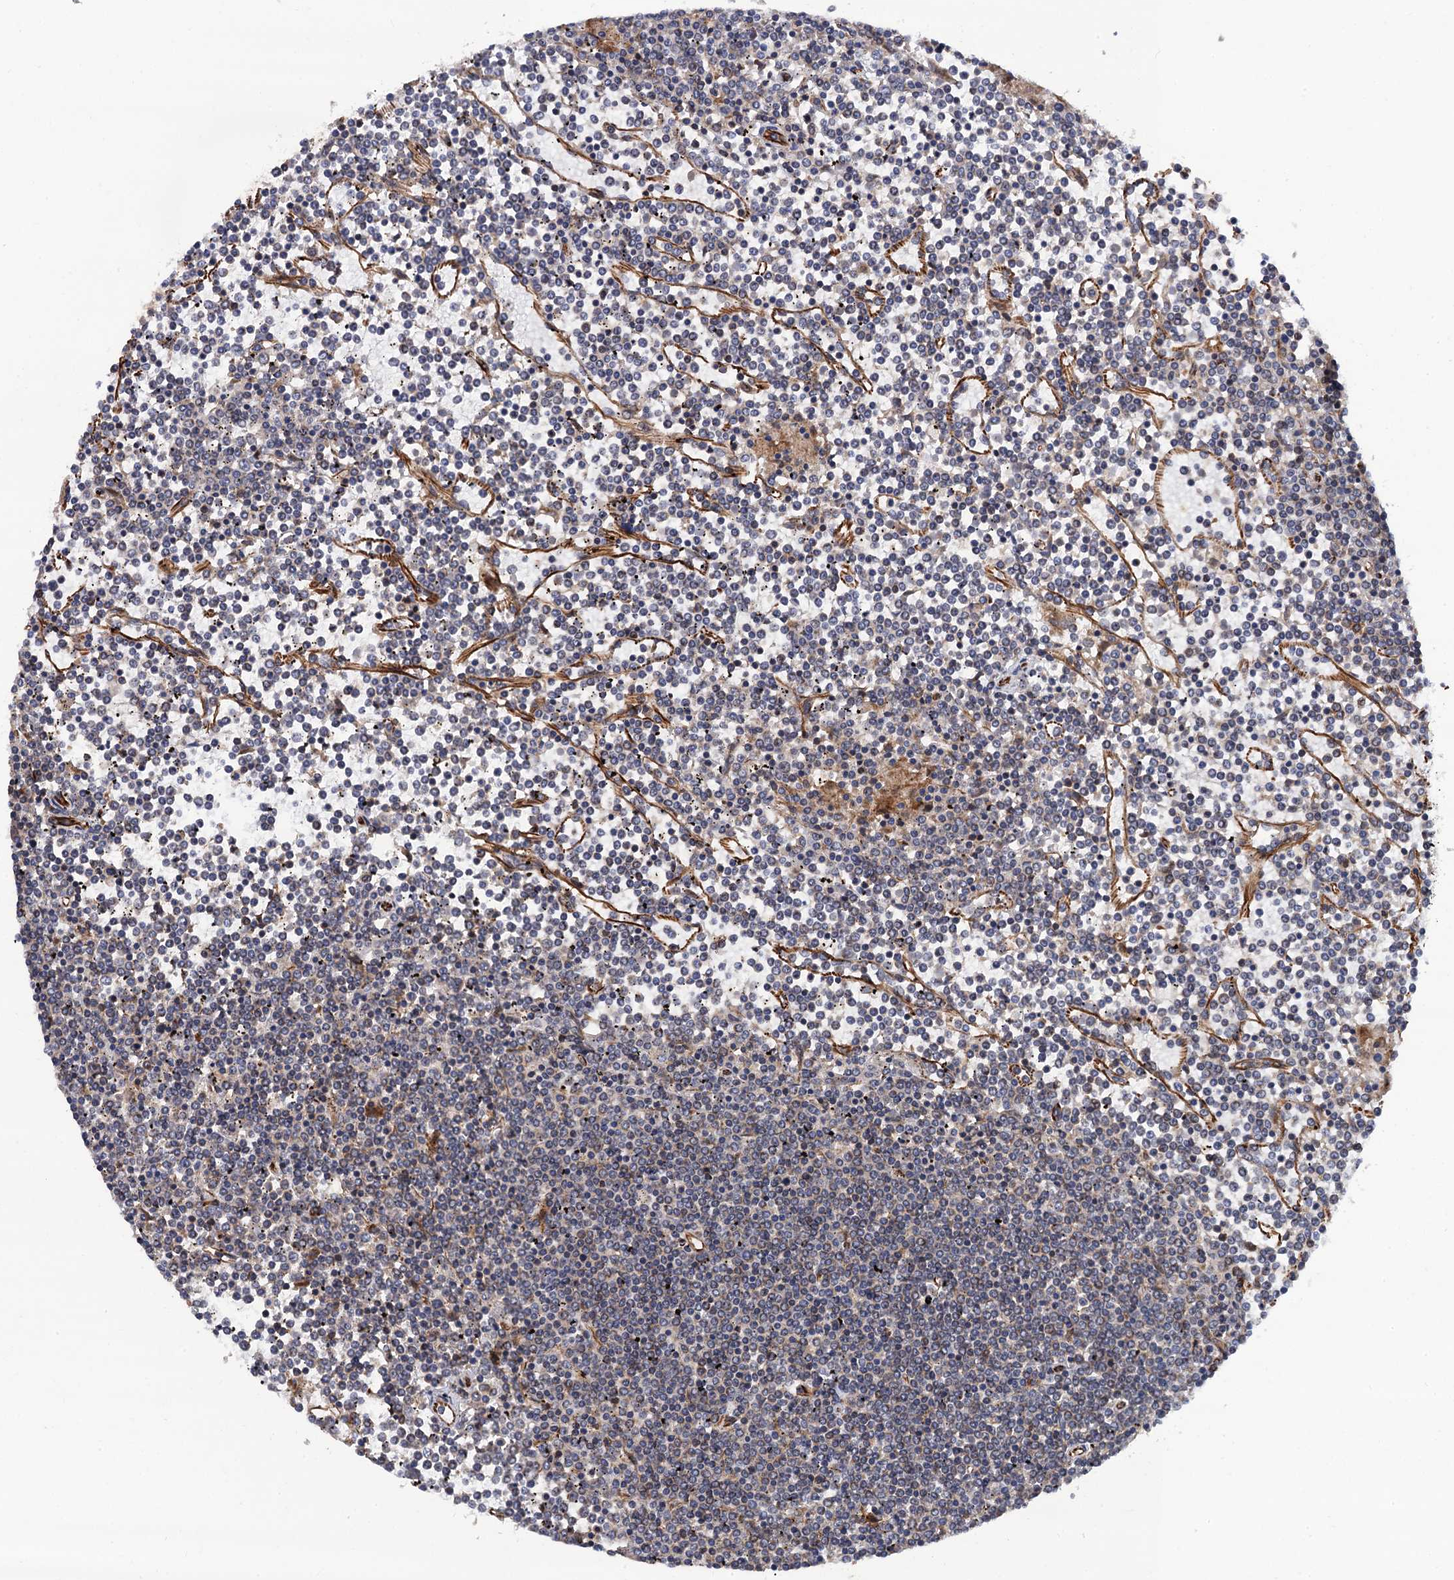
{"staining": {"intensity": "negative", "quantity": "none", "location": "none"}, "tissue": "lymphoma", "cell_type": "Tumor cells", "image_type": "cancer", "snomed": [{"axis": "morphology", "description": "Malignant lymphoma, non-Hodgkin's type, Low grade"}, {"axis": "topography", "description": "Spleen"}], "caption": "Immunohistochemical staining of lymphoma displays no significant staining in tumor cells. (DAB (3,3'-diaminobenzidine) IHC visualized using brightfield microscopy, high magnification).", "gene": "FSIP1", "patient": {"sex": "female", "age": 19}}